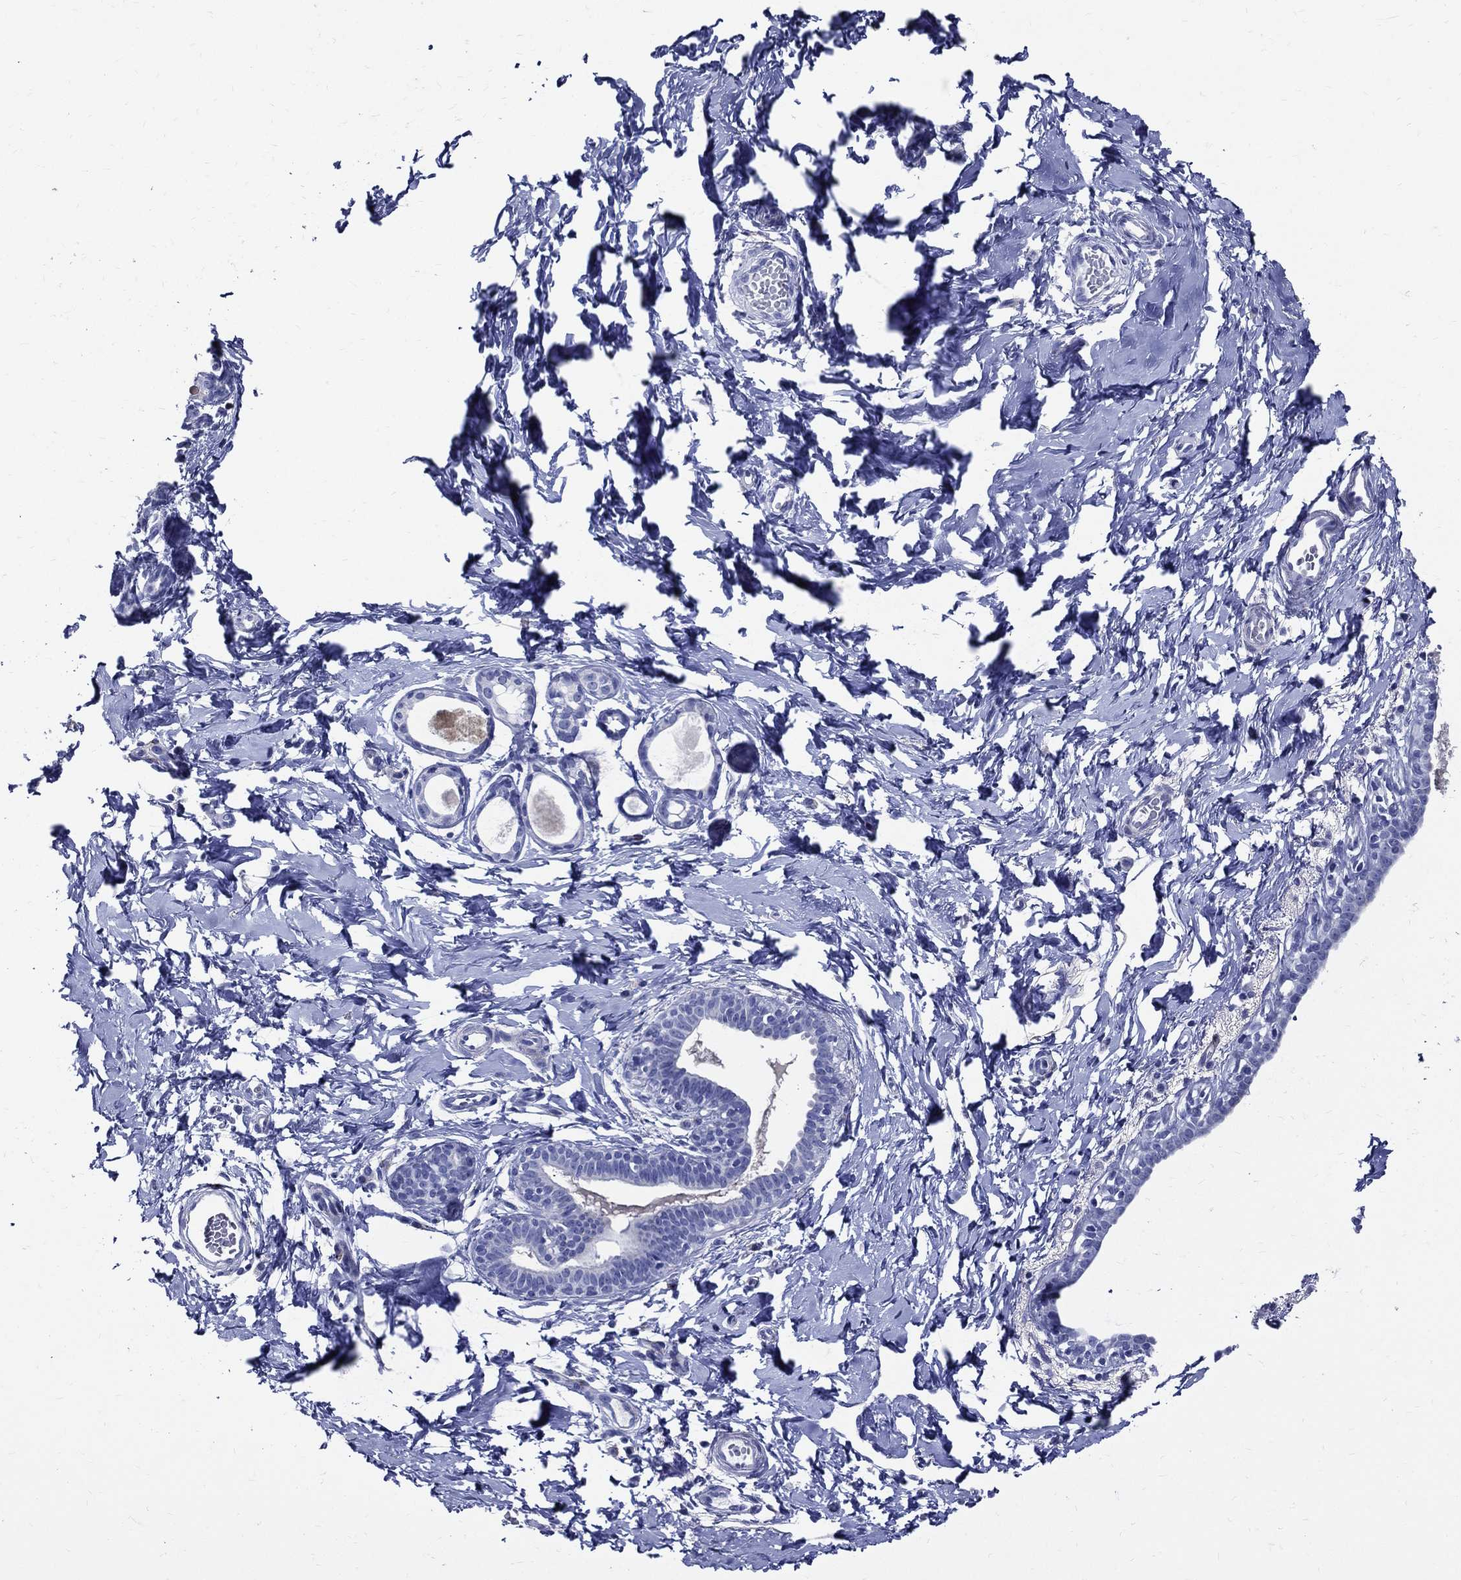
{"staining": {"intensity": "negative", "quantity": "none", "location": "none"}, "tissue": "breast", "cell_type": "Adipocytes", "image_type": "normal", "snomed": [{"axis": "morphology", "description": "Normal tissue, NOS"}, {"axis": "topography", "description": "Breast"}], "caption": "A high-resolution photomicrograph shows immunohistochemistry staining of unremarkable breast, which shows no significant positivity in adipocytes.", "gene": "ACE2", "patient": {"sex": "female", "age": 37}}